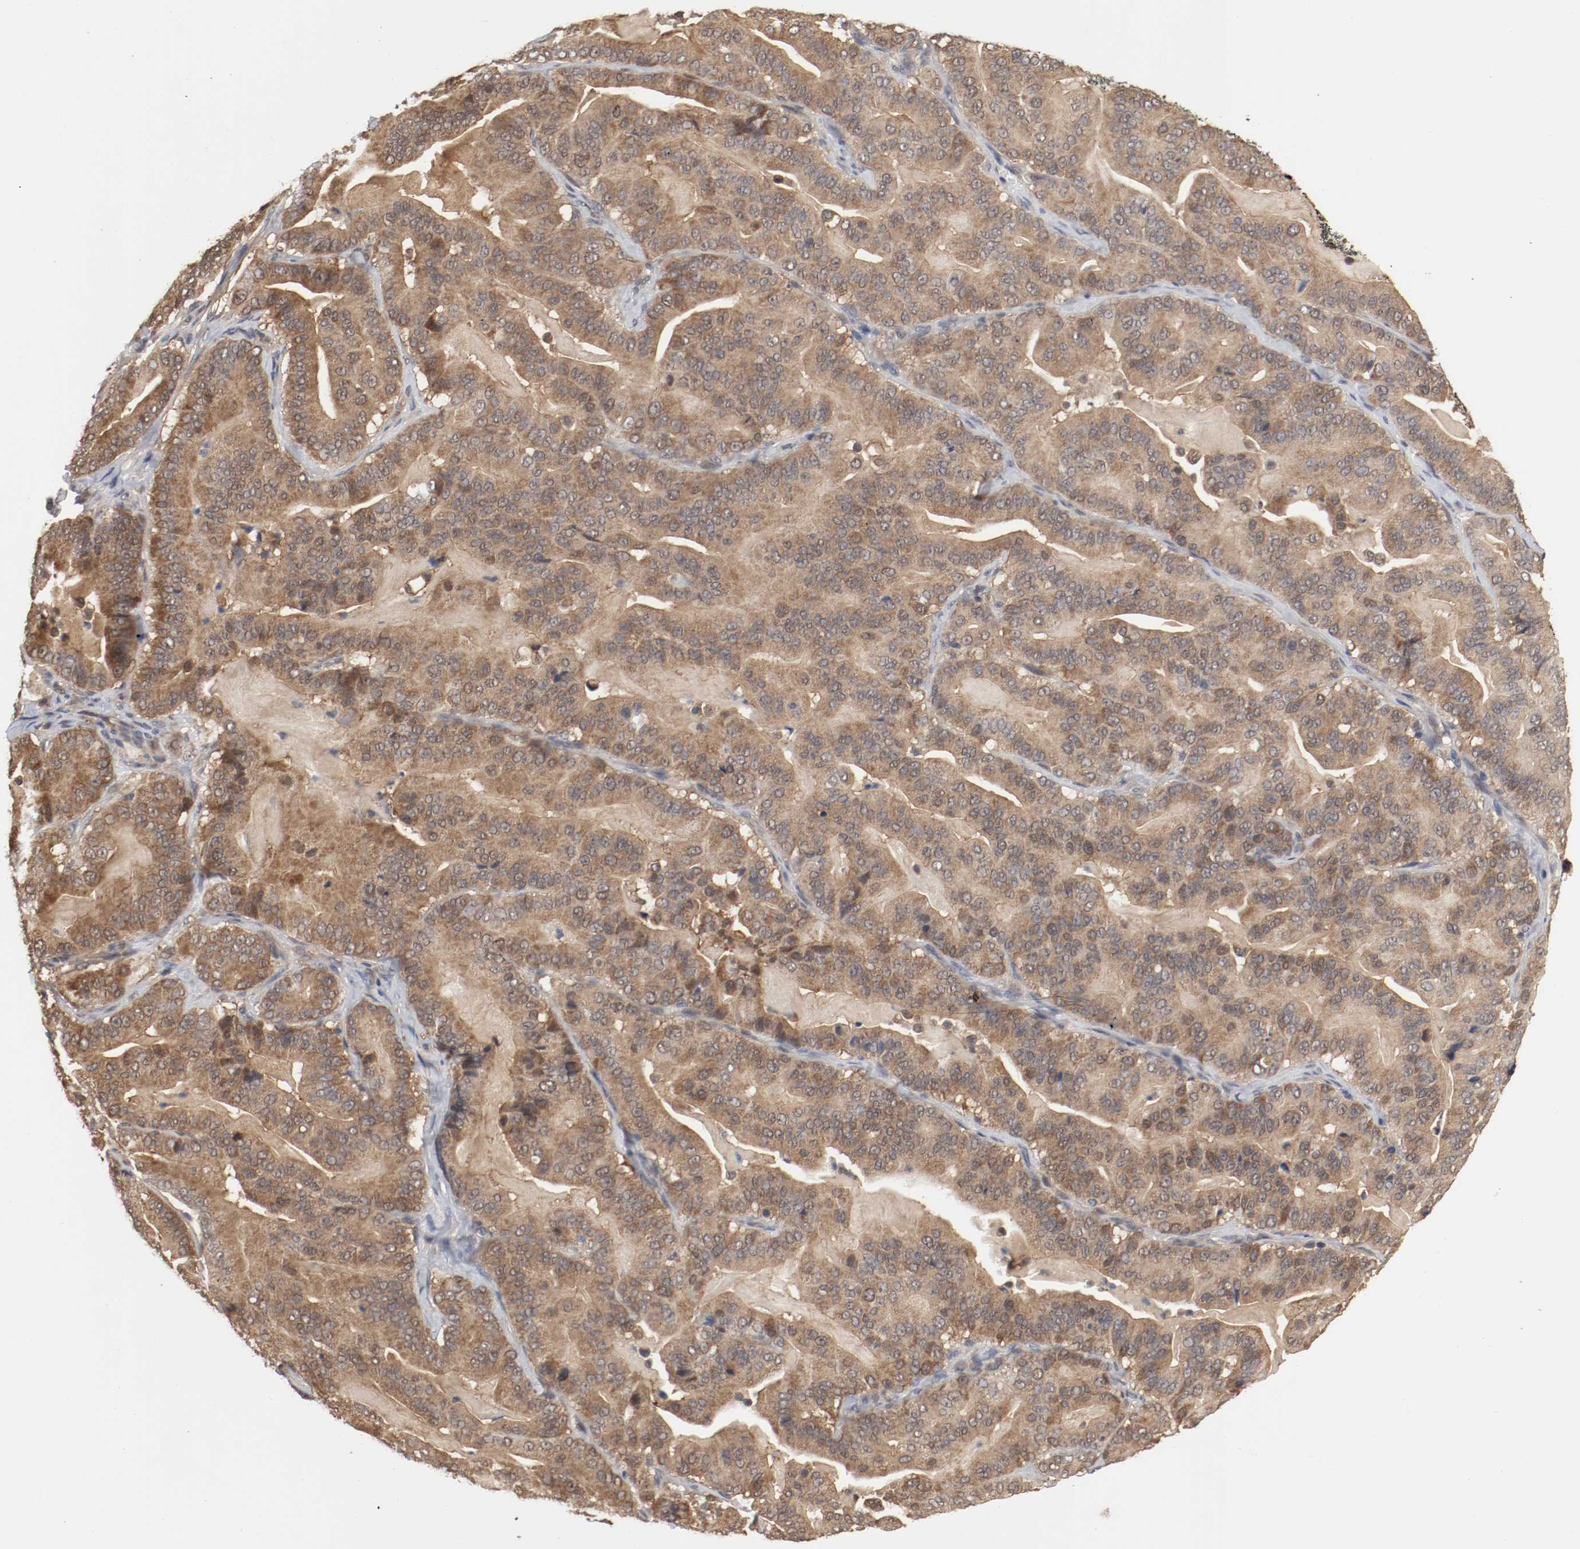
{"staining": {"intensity": "moderate", "quantity": ">75%", "location": "cytoplasmic/membranous"}, "tissue": "pancreatic cancer", "cell_type": "Tumor cells", "image_type": "cancer", "snomed": [{"axis": "morphology", "description": "Adenocarcinoma, NOS"}, {"axis": "topography", "description": "Pancreas"}], "caption": "Tumor cells demonstrate medium levels of moderate cytoplasmic/membranous expression in about >75% of cells in human adenocarcinoma (pancreatic).", "gene": "AFG3L2", "patient": {"sex": "male", "age": 63}}